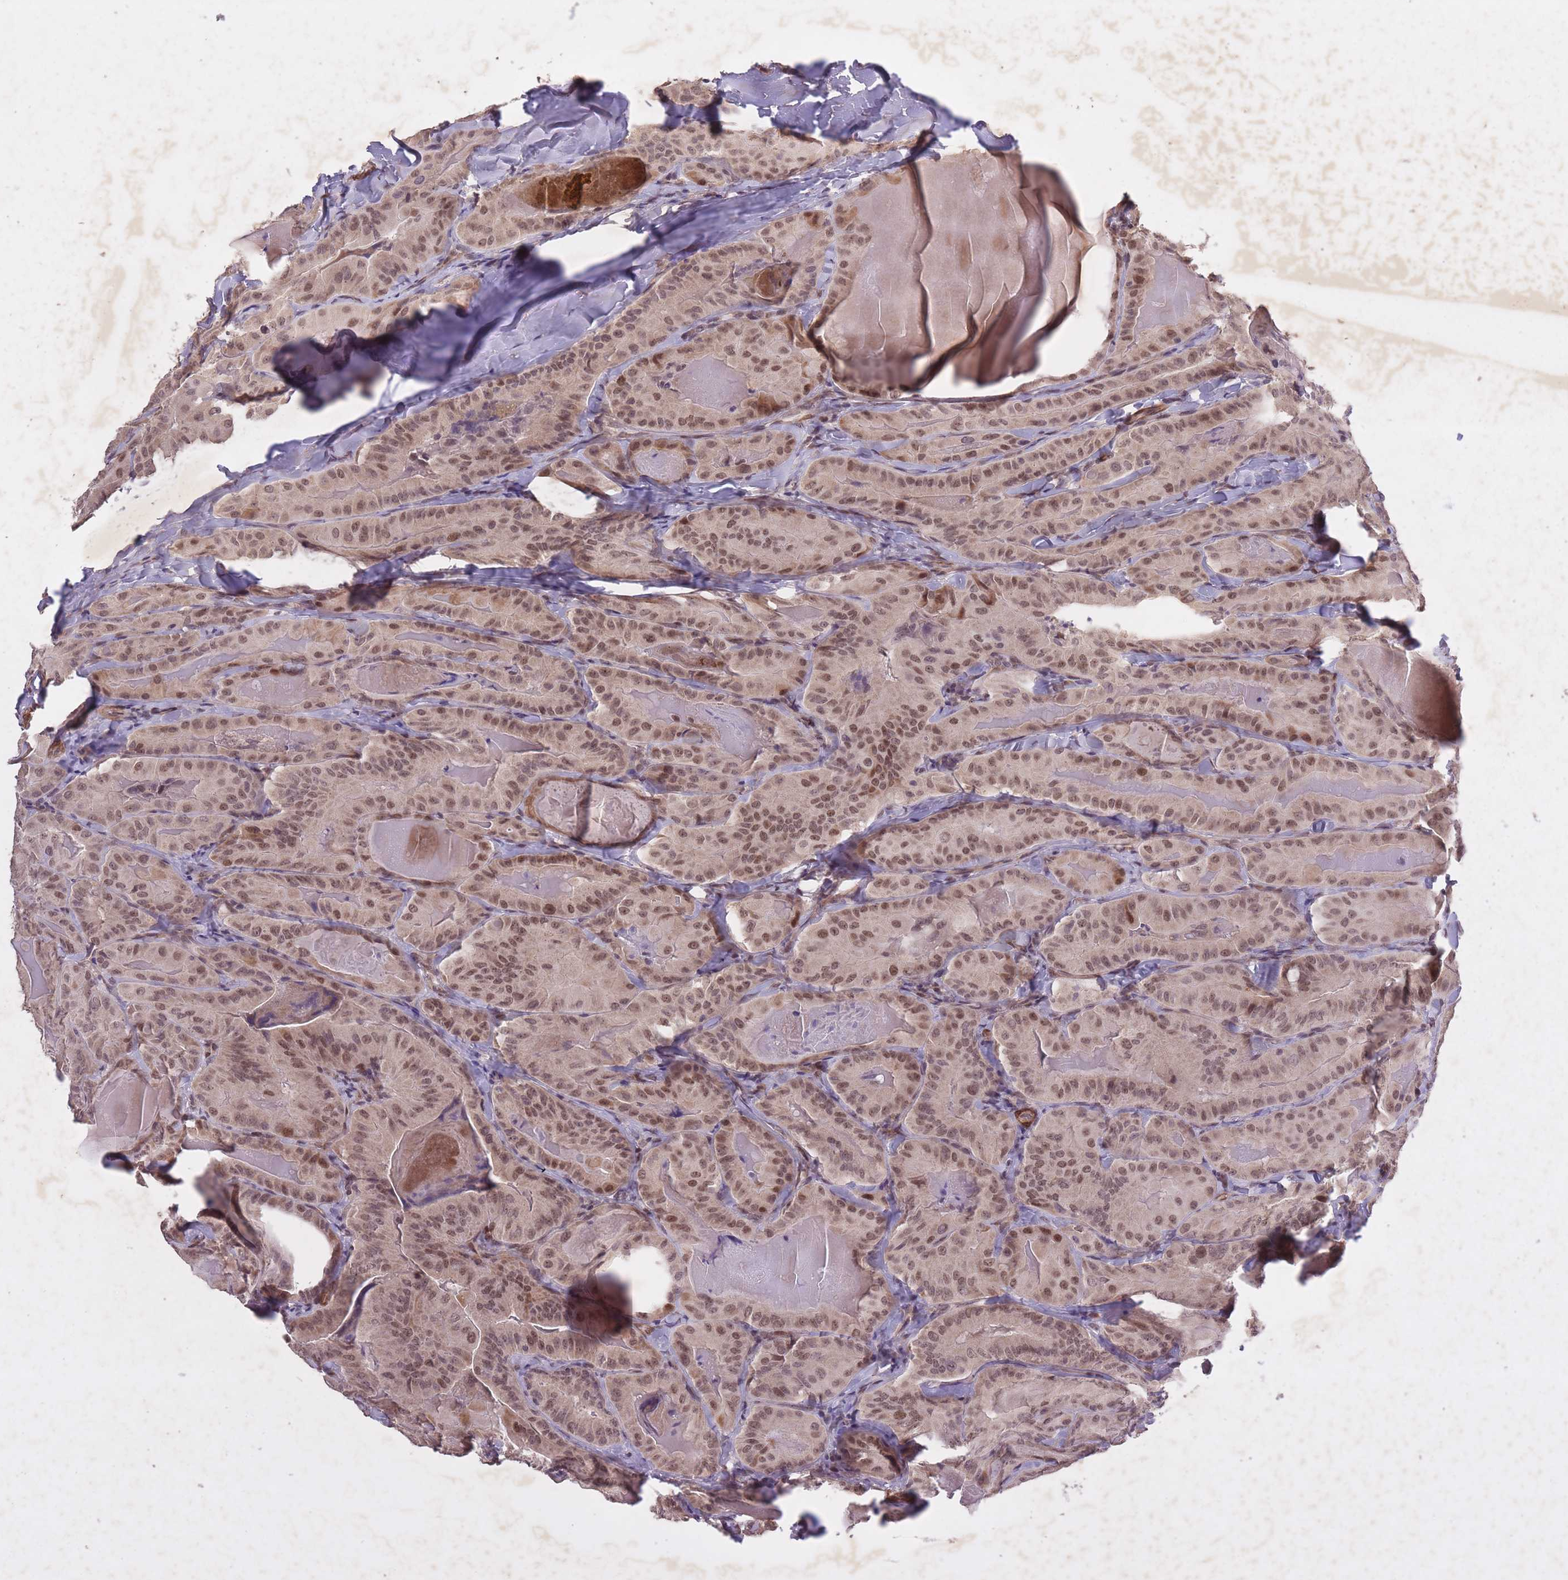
{"staining": {"intensity": "moderate", "quantity": ">75%", "location": "nuclear"}, "tissue": "thyroid cancer", "cell_type": "Tumor cells", "image_type": "cancer", "snomed": [{"axis": "morphology", "description": "Papillary adenocarcinoma, NOS"}, {"axis": "topography", "description": "Thyroid gland"}], "caption": "Moderate nuclear protein positivity is identified in about >75% of tumor cells in papillary adenocarcinoma (thyroid).", "gene": "CBX6", "patient": {"sex": "female", "age": 68}}